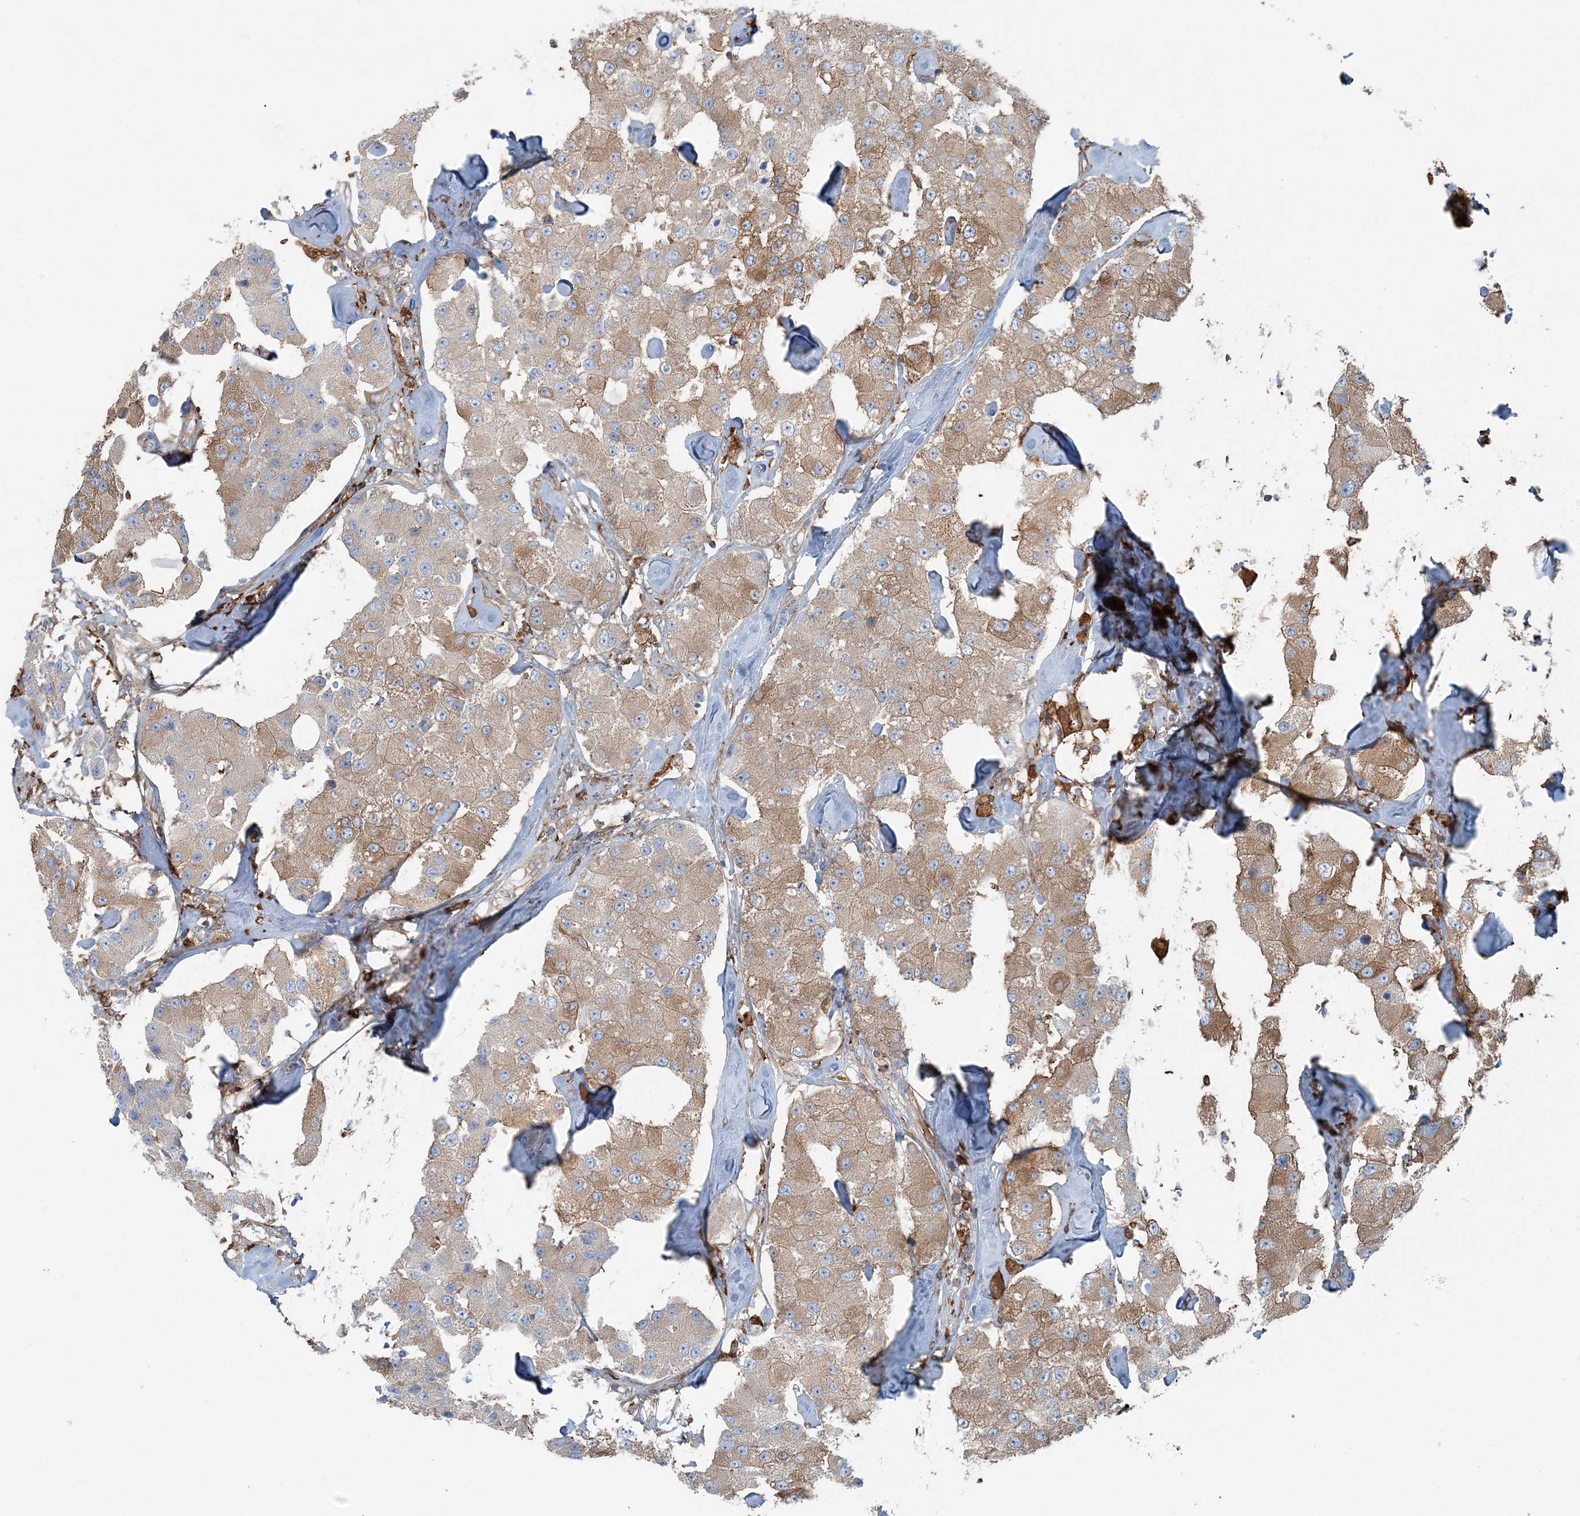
{"staining": {"intensity": "moderate", "quantity": ">75%", "location": "cytoplasmic/membranous"}, "tissue": "carcinoid", "cell_type": "Tumor cells", "image_type": "cancer", "snomed": [{"axis": "morphology", "description": "Carcinoid, malignant, NOS"}, {"axis": "topography", "description": "Pancreas"}], "caption": "High-magnification brightfield microscopy of carcinoid stained with DAB (3,3'-diaminobenzidine) (brown) and counterstained with hematoxylin (blue). tumor cells exhibit moderate cytoplasmic/membranous expression is seen in approximately>75% of cells.", "gene": "SNX2", "patient": {"sex": "male", "age": 41}}